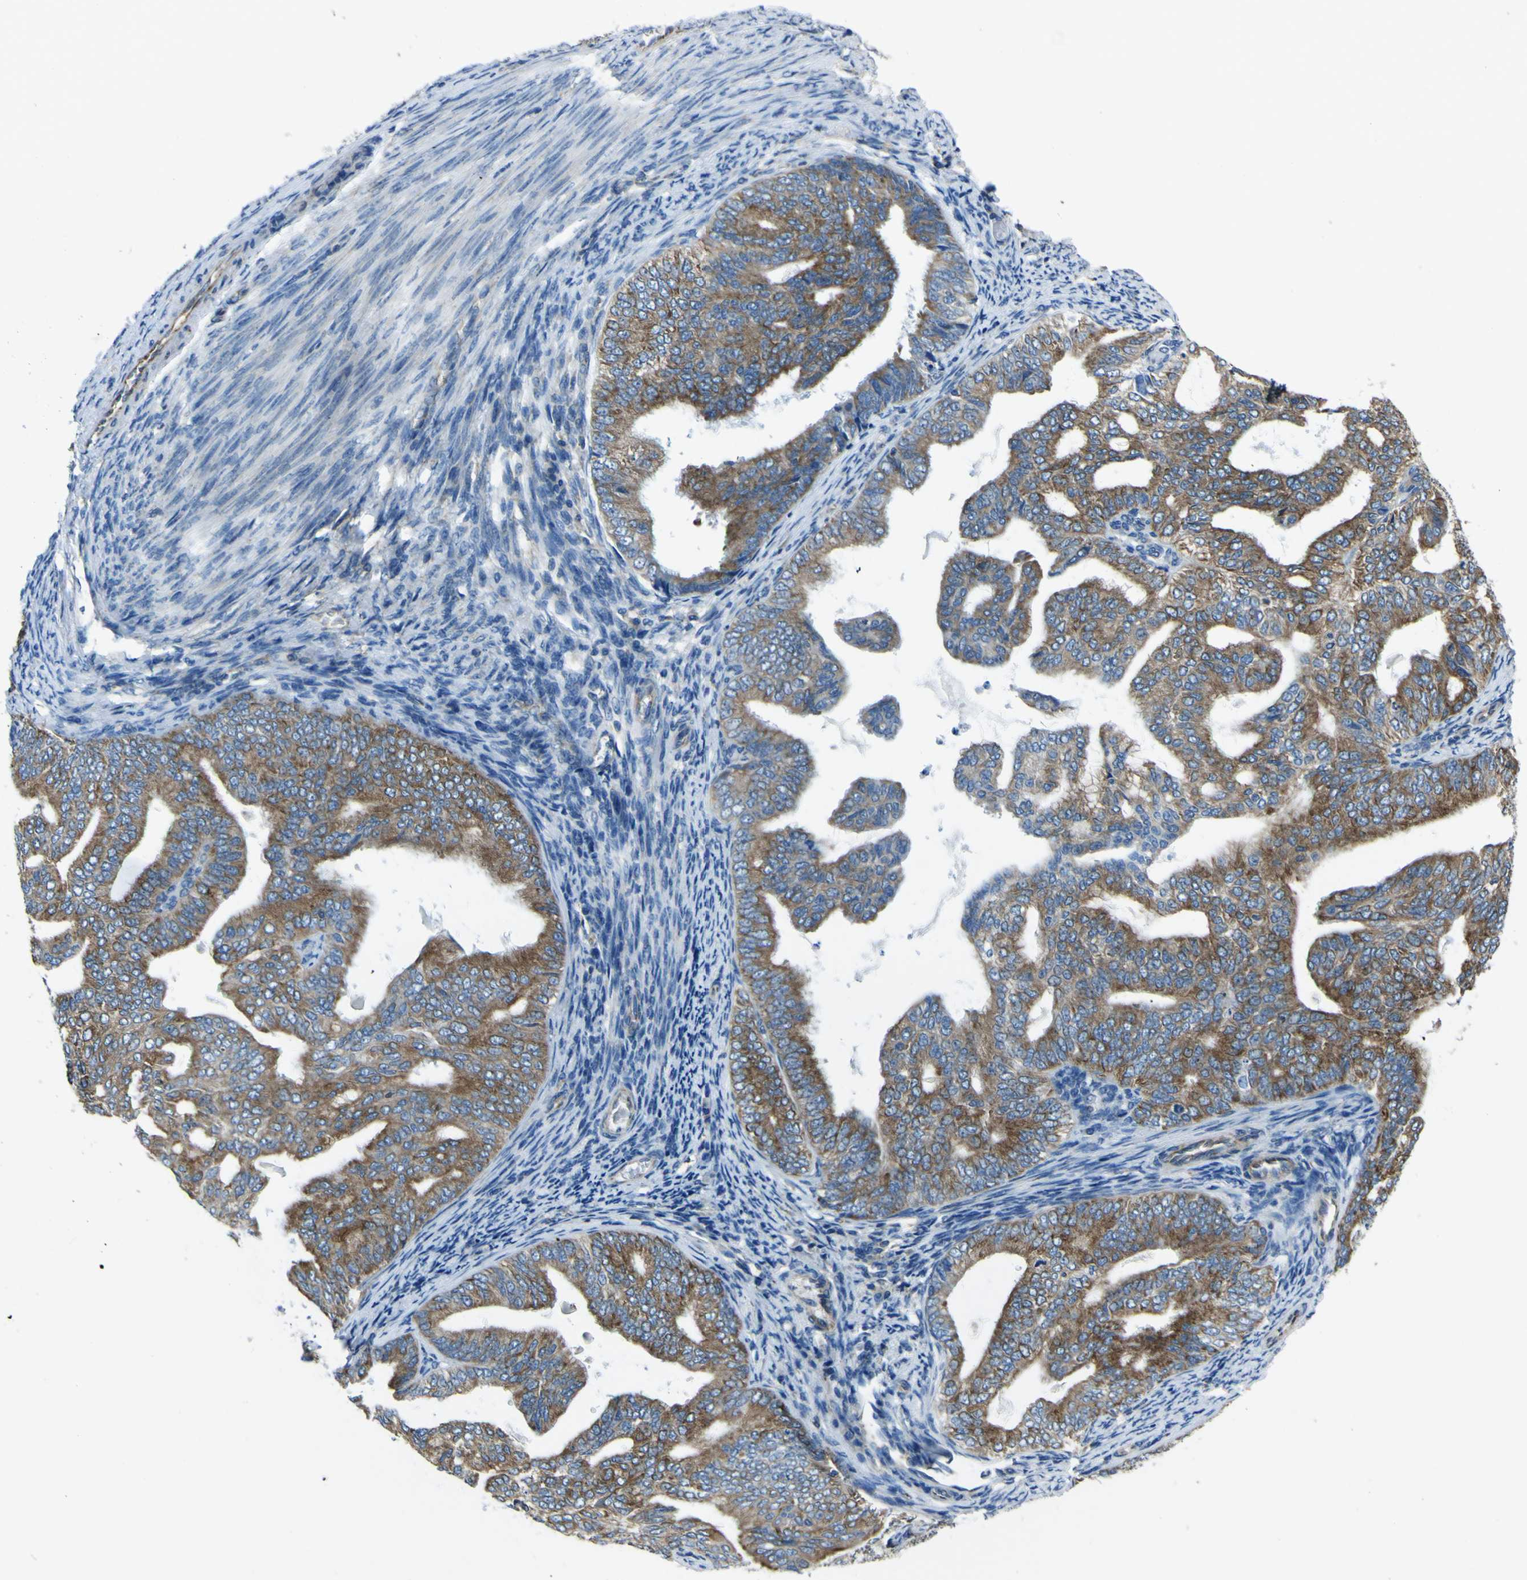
{"staining": {"intensity": "moderate", "quantity": ">75%", "location": "cytoplasmic/membranous"}, "tissue": "endometrial cancer", "cell_type": "Tumor cells", "image_type": "cancer", "snomed": [{"axis": "morphology", "description": "Adenocarcinoma, NOS"}, {"axis": "topography", "description": "Endometrium"}], "caption": "There is medium levels of moderate cytoplasmic/membranous staining in tumor cells of endometrial cancer, as demonstrated by immunohistochemical staining (brown color).", "gene": "STIM1", "patient": {"sex": "female", "age": 58}}